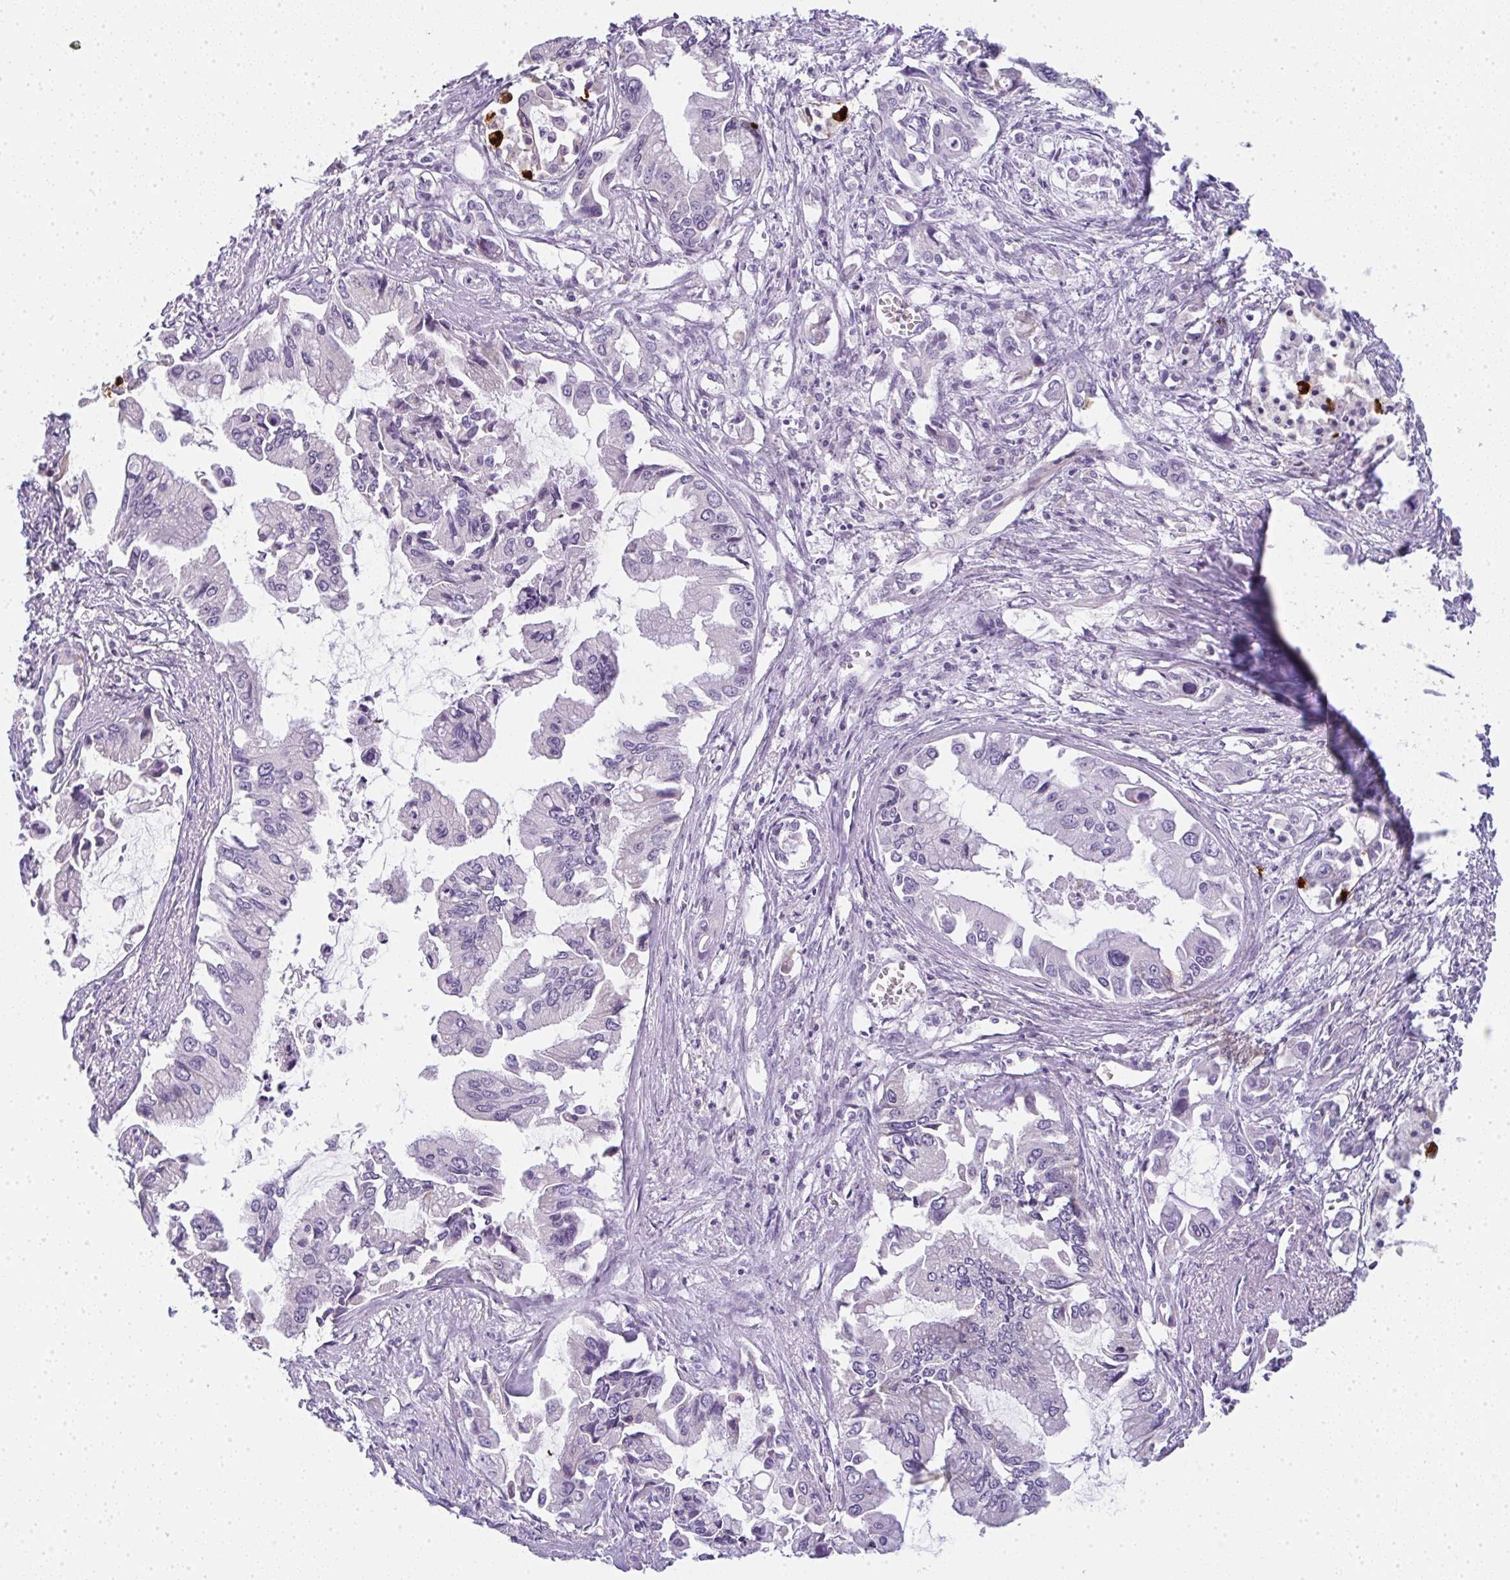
{"staining": {"intensity": "negative", "quantity": "none", "location": "none"}, "tissue": "pancreatic cancer", "cell_type": "Tumor cells", "image_type": "cancer", "snomed": [{"axis": "morphology", "description": "Adenocarcinoma, NOS"}, {"axis": "topography", "description": "Pancreas"}], "caption": "Tumor cells are negative for brown protein staining in pancreatic cancer.", "gene": "LPAR4", "patient": {"sex": "male", "age": 84}}